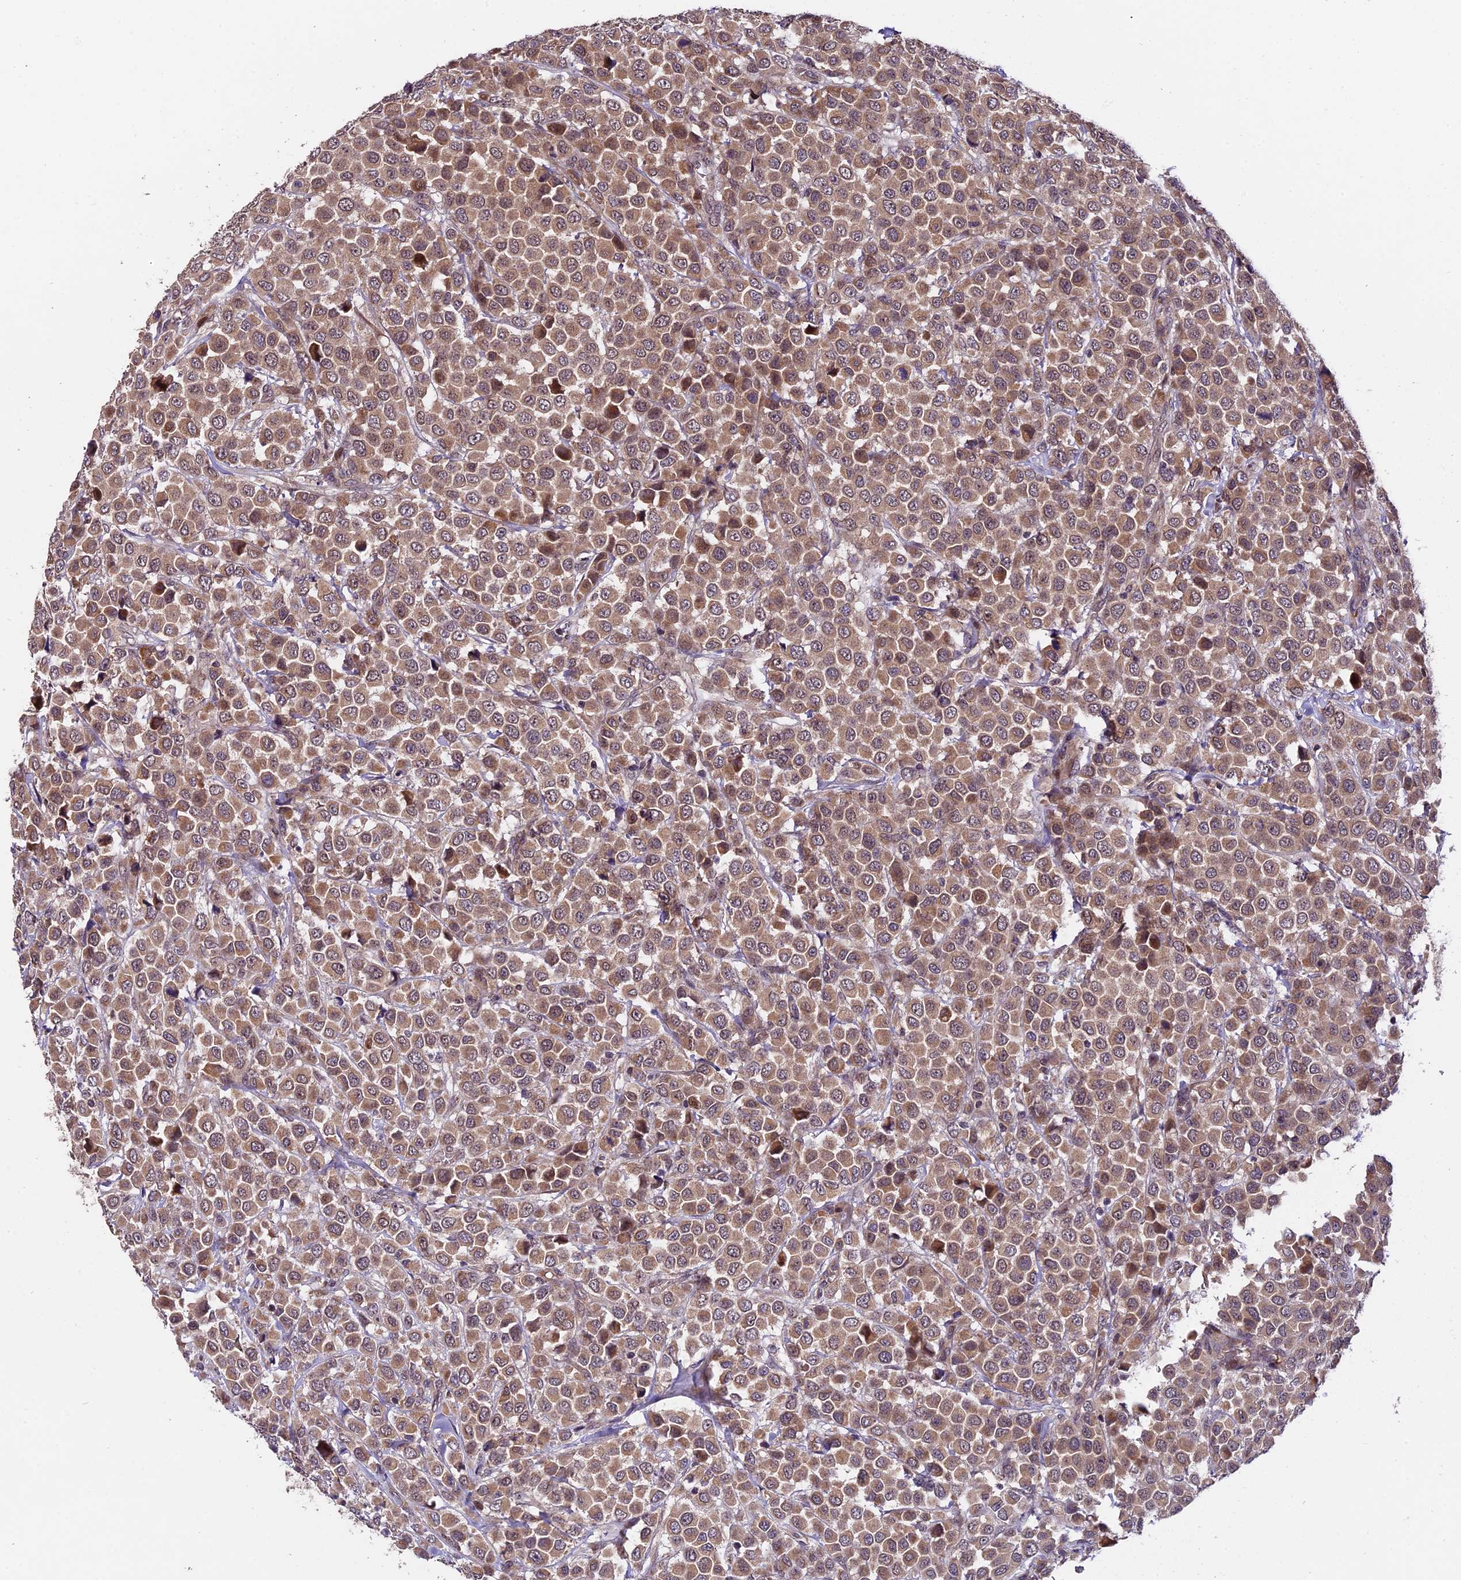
{"staining": {"intensity": "moderate", "quantity": ">75%", "location": "cytoplasmic/membranous"}, "tissue": "breast cancer", "cell_type": "Tumor cells", "image_type": "cancer", "snomed": [{"axis": "morphology", "description": "Duct carcinoma"}, {"axis": "topography", "description": "Breast"}], "caption": "Tumor cells demonstrate moderate cytoplasmic/membranous staining in approximately >75% of cells in intraductal carcinoma (breast).", "gene": "TRMT1", "patient": {"sex": "female", "age": 61}}